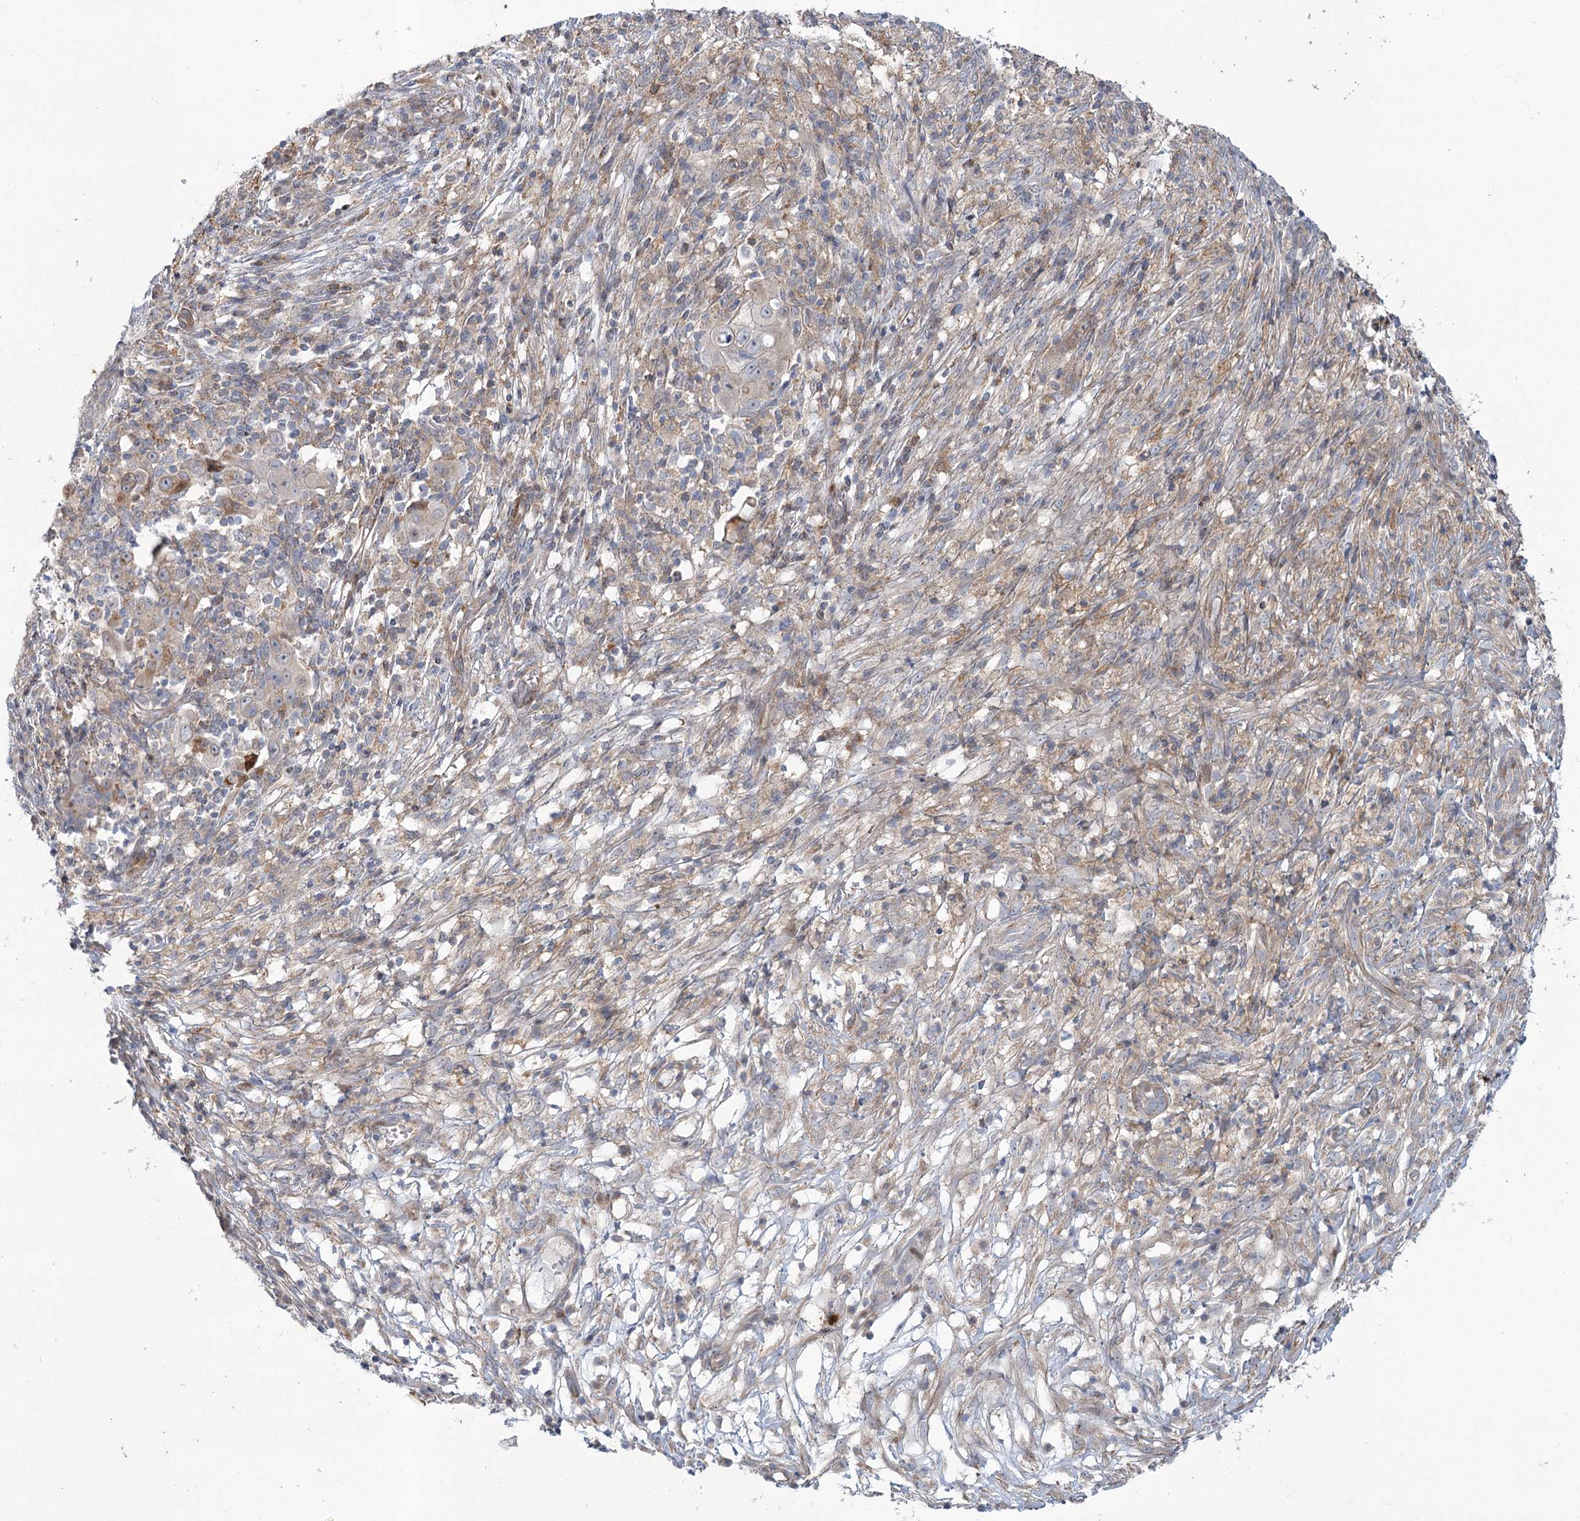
{"staining": {"intensity": "weak", "quantity": "<25%", "location": "cytoplasmic/membranous"}, "tissue": "ovarian cancer", "cell_type": "Tumor cells", "image_type": "cancer", "snomed": [{"axis": "morphology", "description": "Carcinoma, endometroid"}, {"axis": "topography", "description": "Ovary"}], "caption": "Photomicrograph shows no significant protein expression in tumor cells of ovarian cancer.", "gene": "MTG1", "patient": {"sex": "female", "age": 42}}